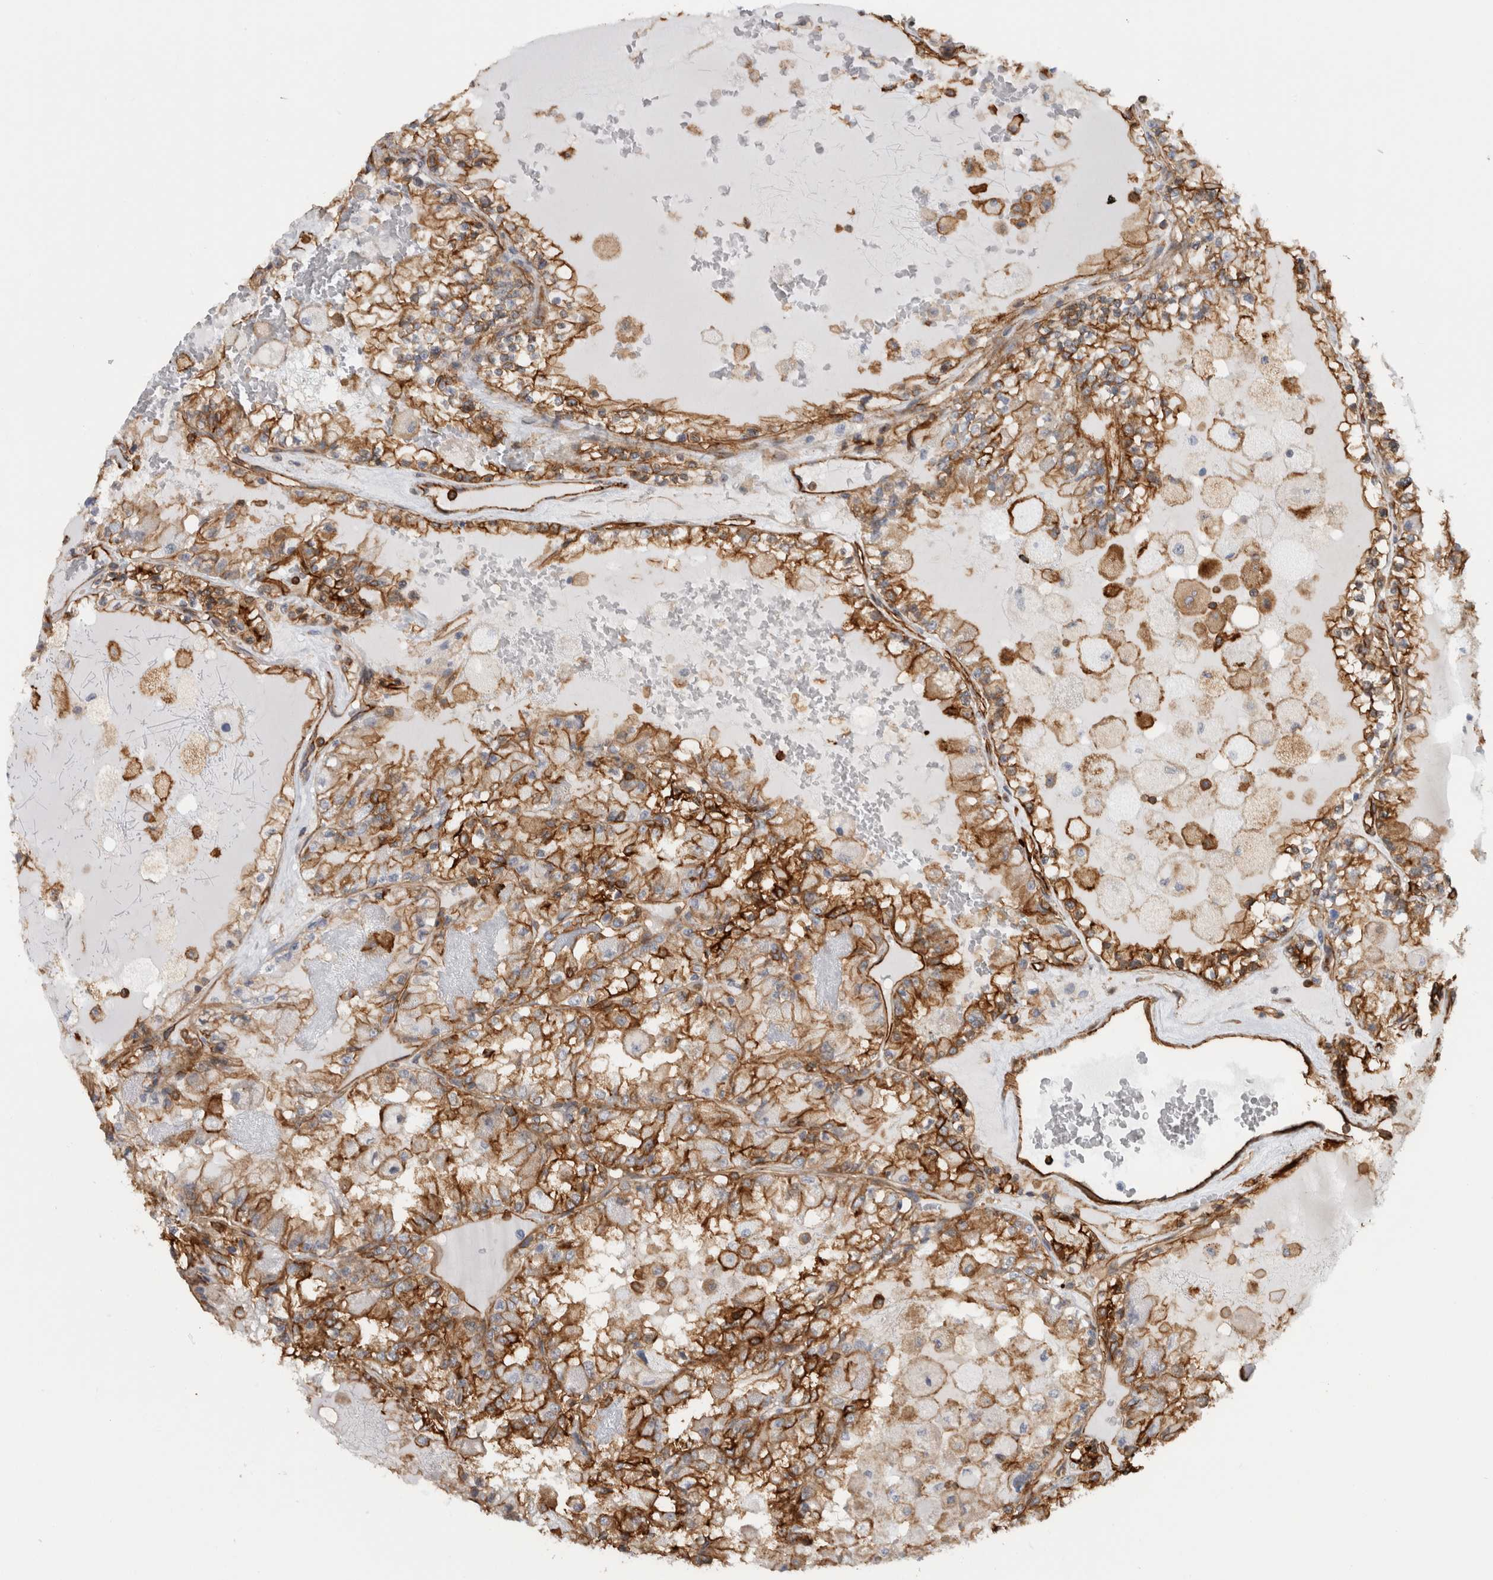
{"staining": {"intensity": "moderate", "quantity": ">75%", "location": "cytoplasmic/membranous"}, "tissue": "renal cancer", "cell_type": "Tumor cells", "image_type": "cancer", "snomed": [{"axis": "morphology", "description": "Adenocarcinoma, NOS"}, {"axis": "topography", "description": "Kidney"}], "caption": "An IHC photomicrograph of neoplastic tissue is shown. Protein staining in brown shows moderate cytoplasmic/membranous positivity in renal cancer (adenocarcinoma) within tumor cells.", "gene": "AHNAK", "patient": {"sex": "female", "age": 56}}